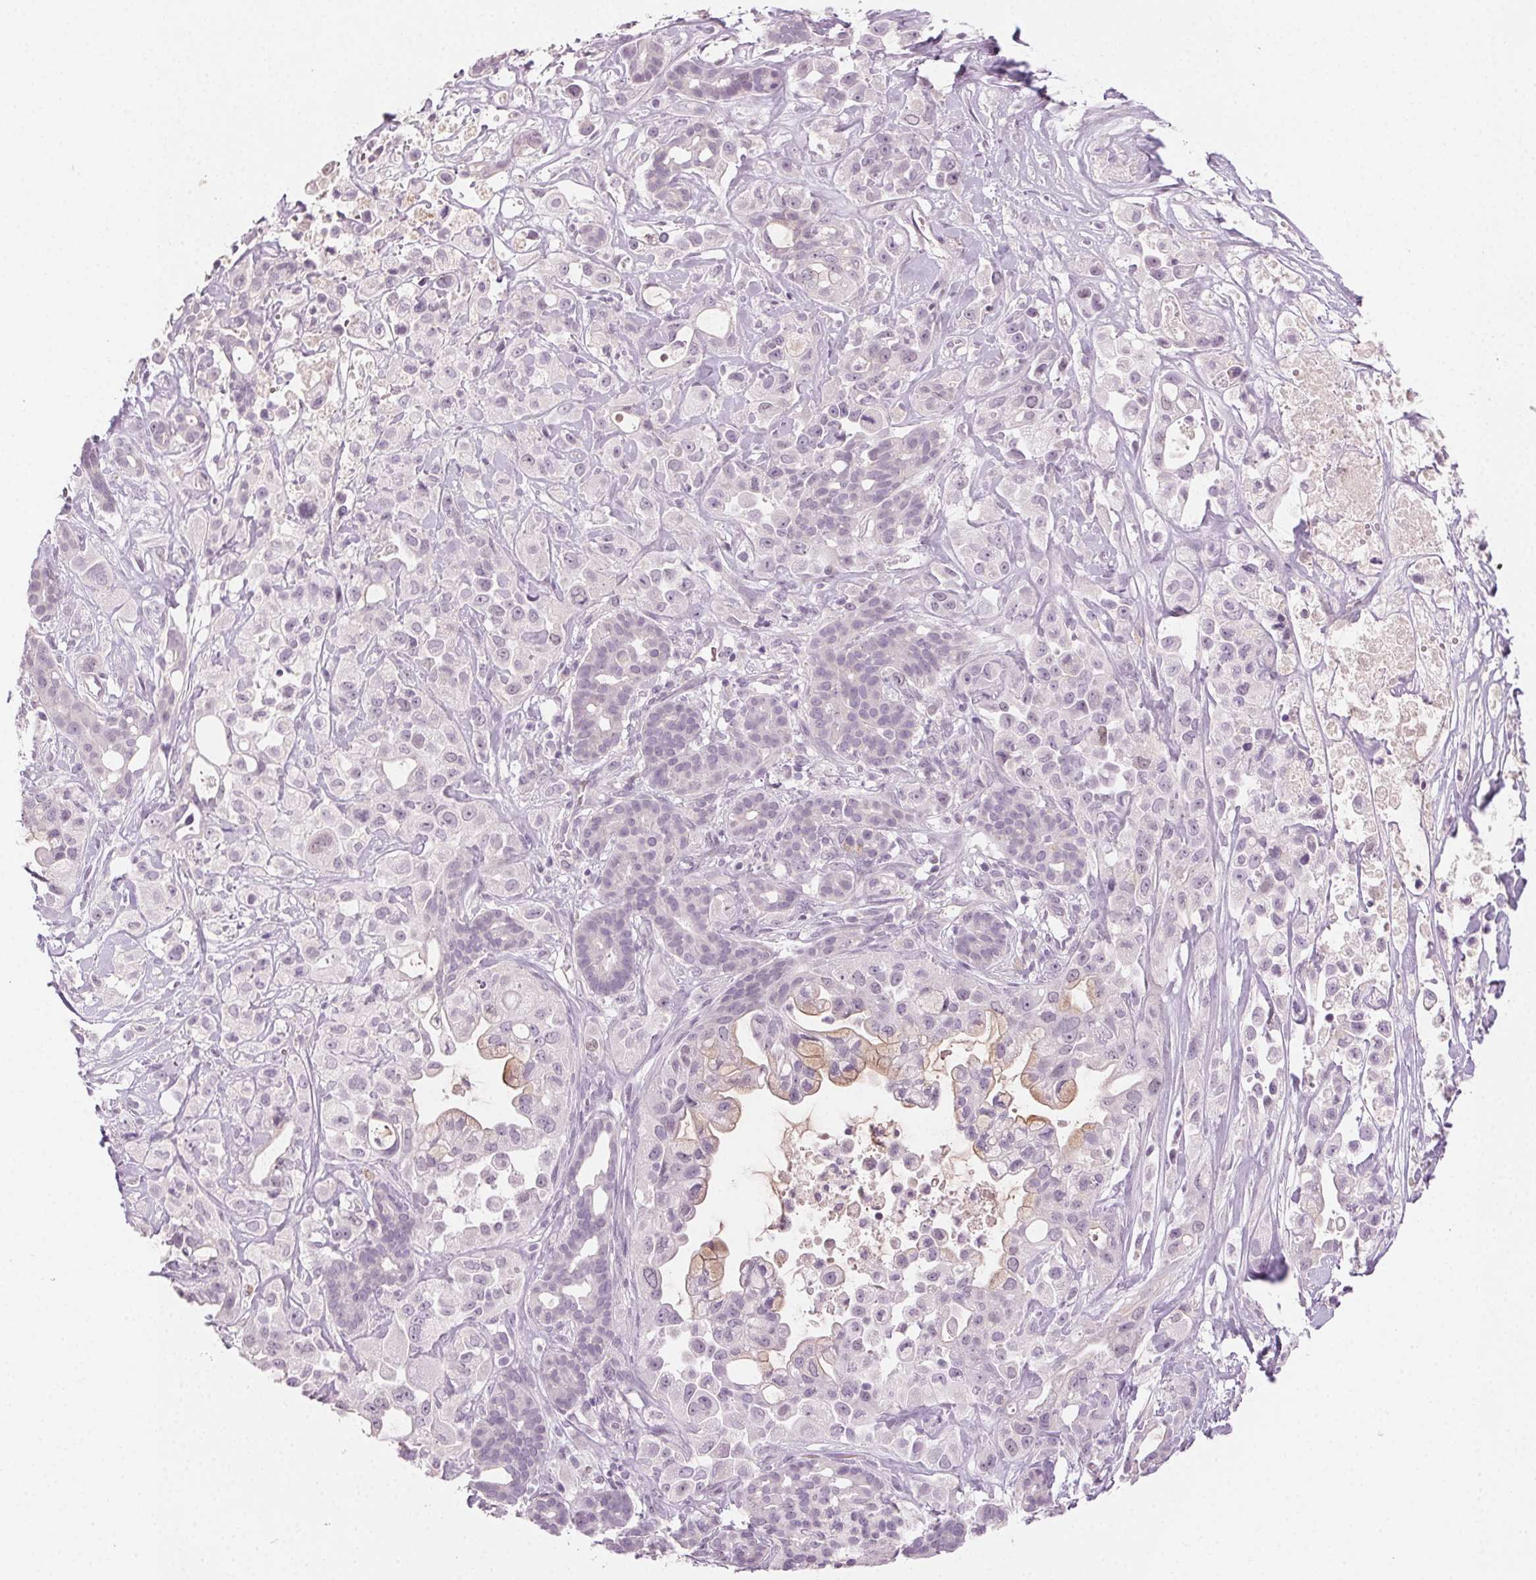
{"staining": {"intensity": "negative", "quantity": "none", "location": "none"}, "tissue": "pancreatic cancer", "cell_type": "Tumor cells", "image_type": "cancer", "snomed": [{"axis": "morphology", "description": "Adenocarcinoma, NOS"}, {"axis": "topography", "description": "Pancreas"}], "caption": "There is no significant positivity in tumor cells of pancreatic cancer.", "gene": "HSF5", "patient": {"sex": "male", "age": 44}}